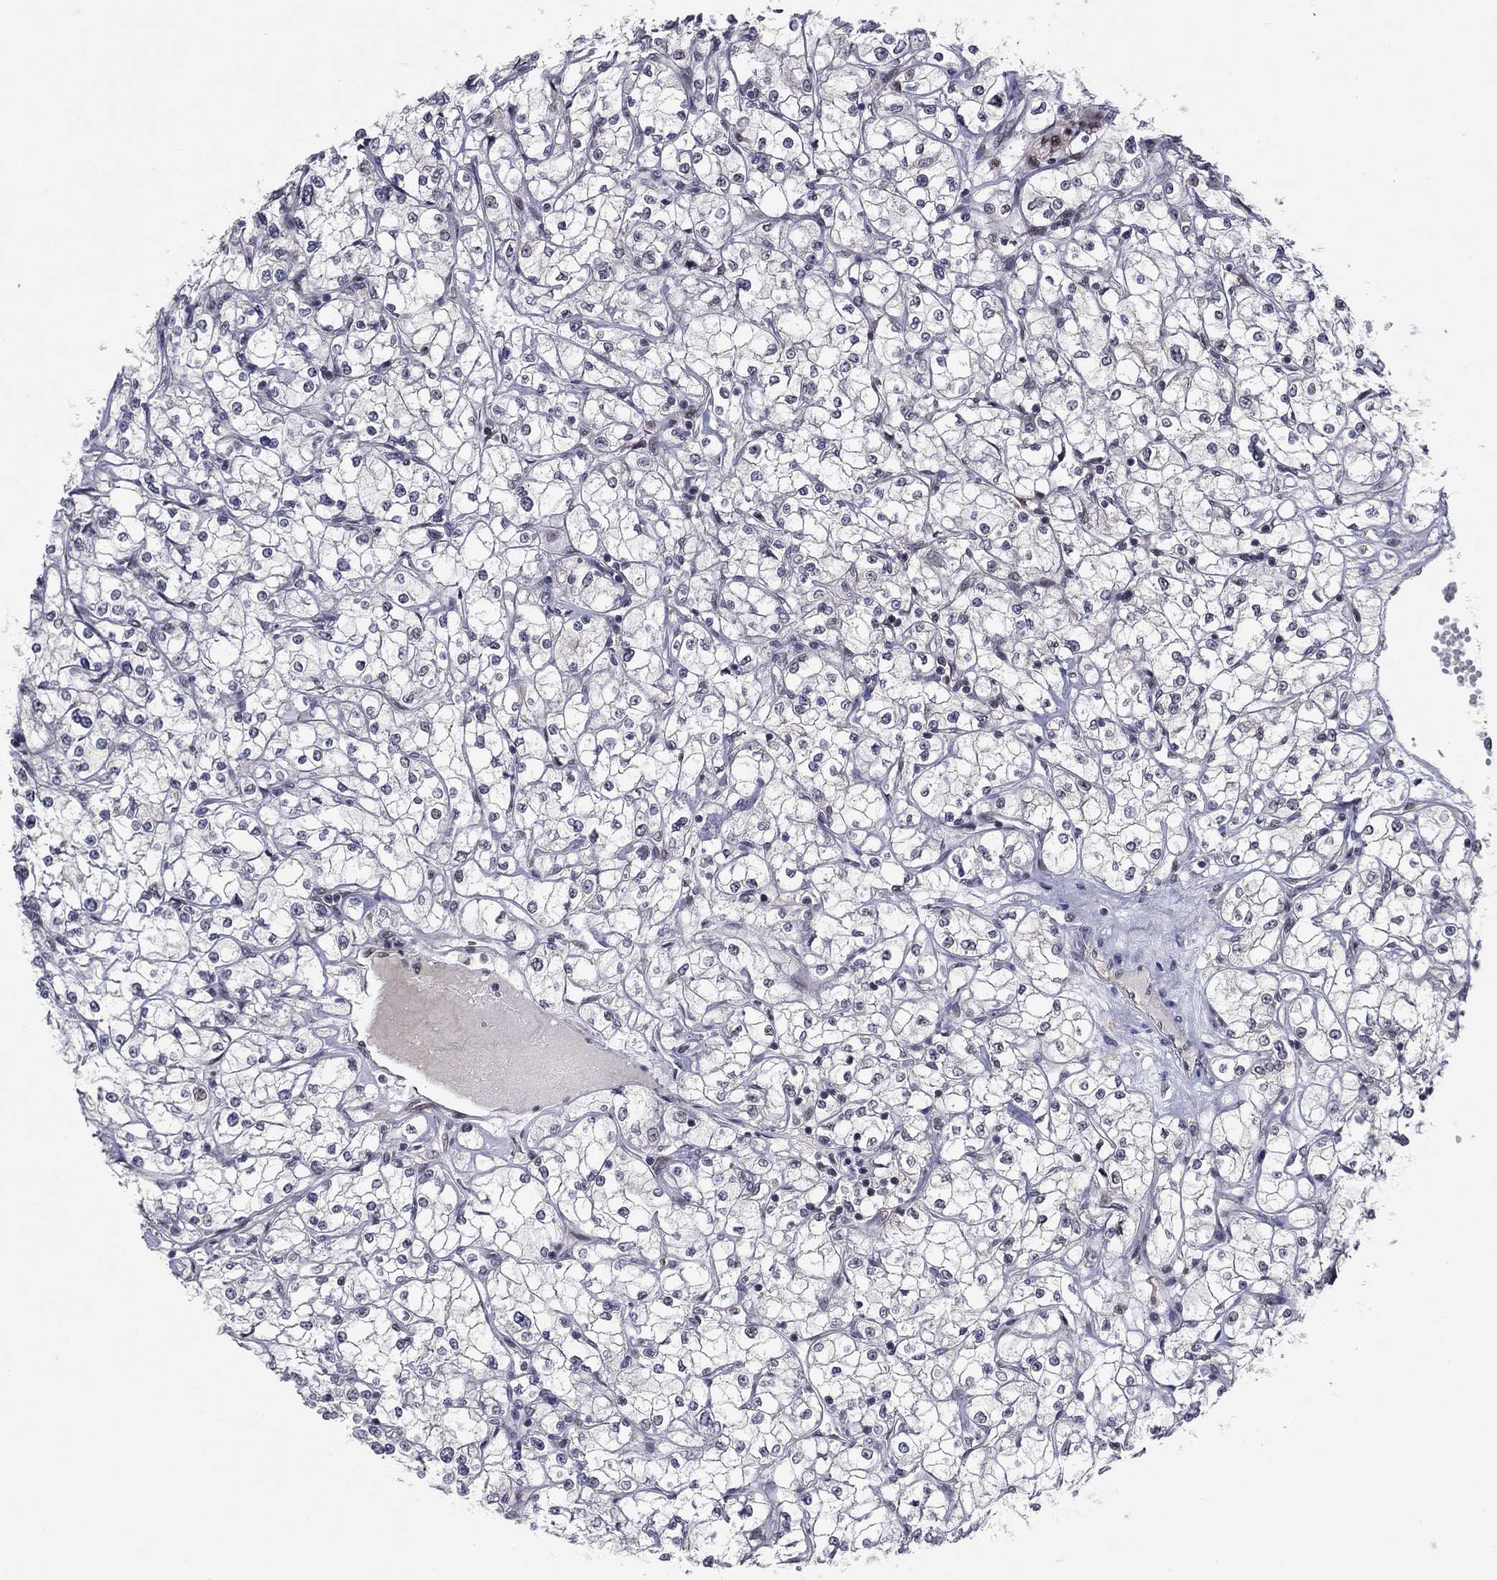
{"staining": {"intensity": "negative", "quantity": "none", "location": "none"}, "tissue": "renal cancer", "cell_type": "Tumor cells", "image_type": "cancer", "snomed": [{"axis": "morphology", "description": "Adenocarcinoma, NOS"}, {"axis": "topography", "description": "Kidney"}], "caption": "Tumor cells are negative for brown protein staining in renal cancer (adenocarcinoma).", "gene": "PSMC1", "patient": {"sex": "male", "age": 67}}